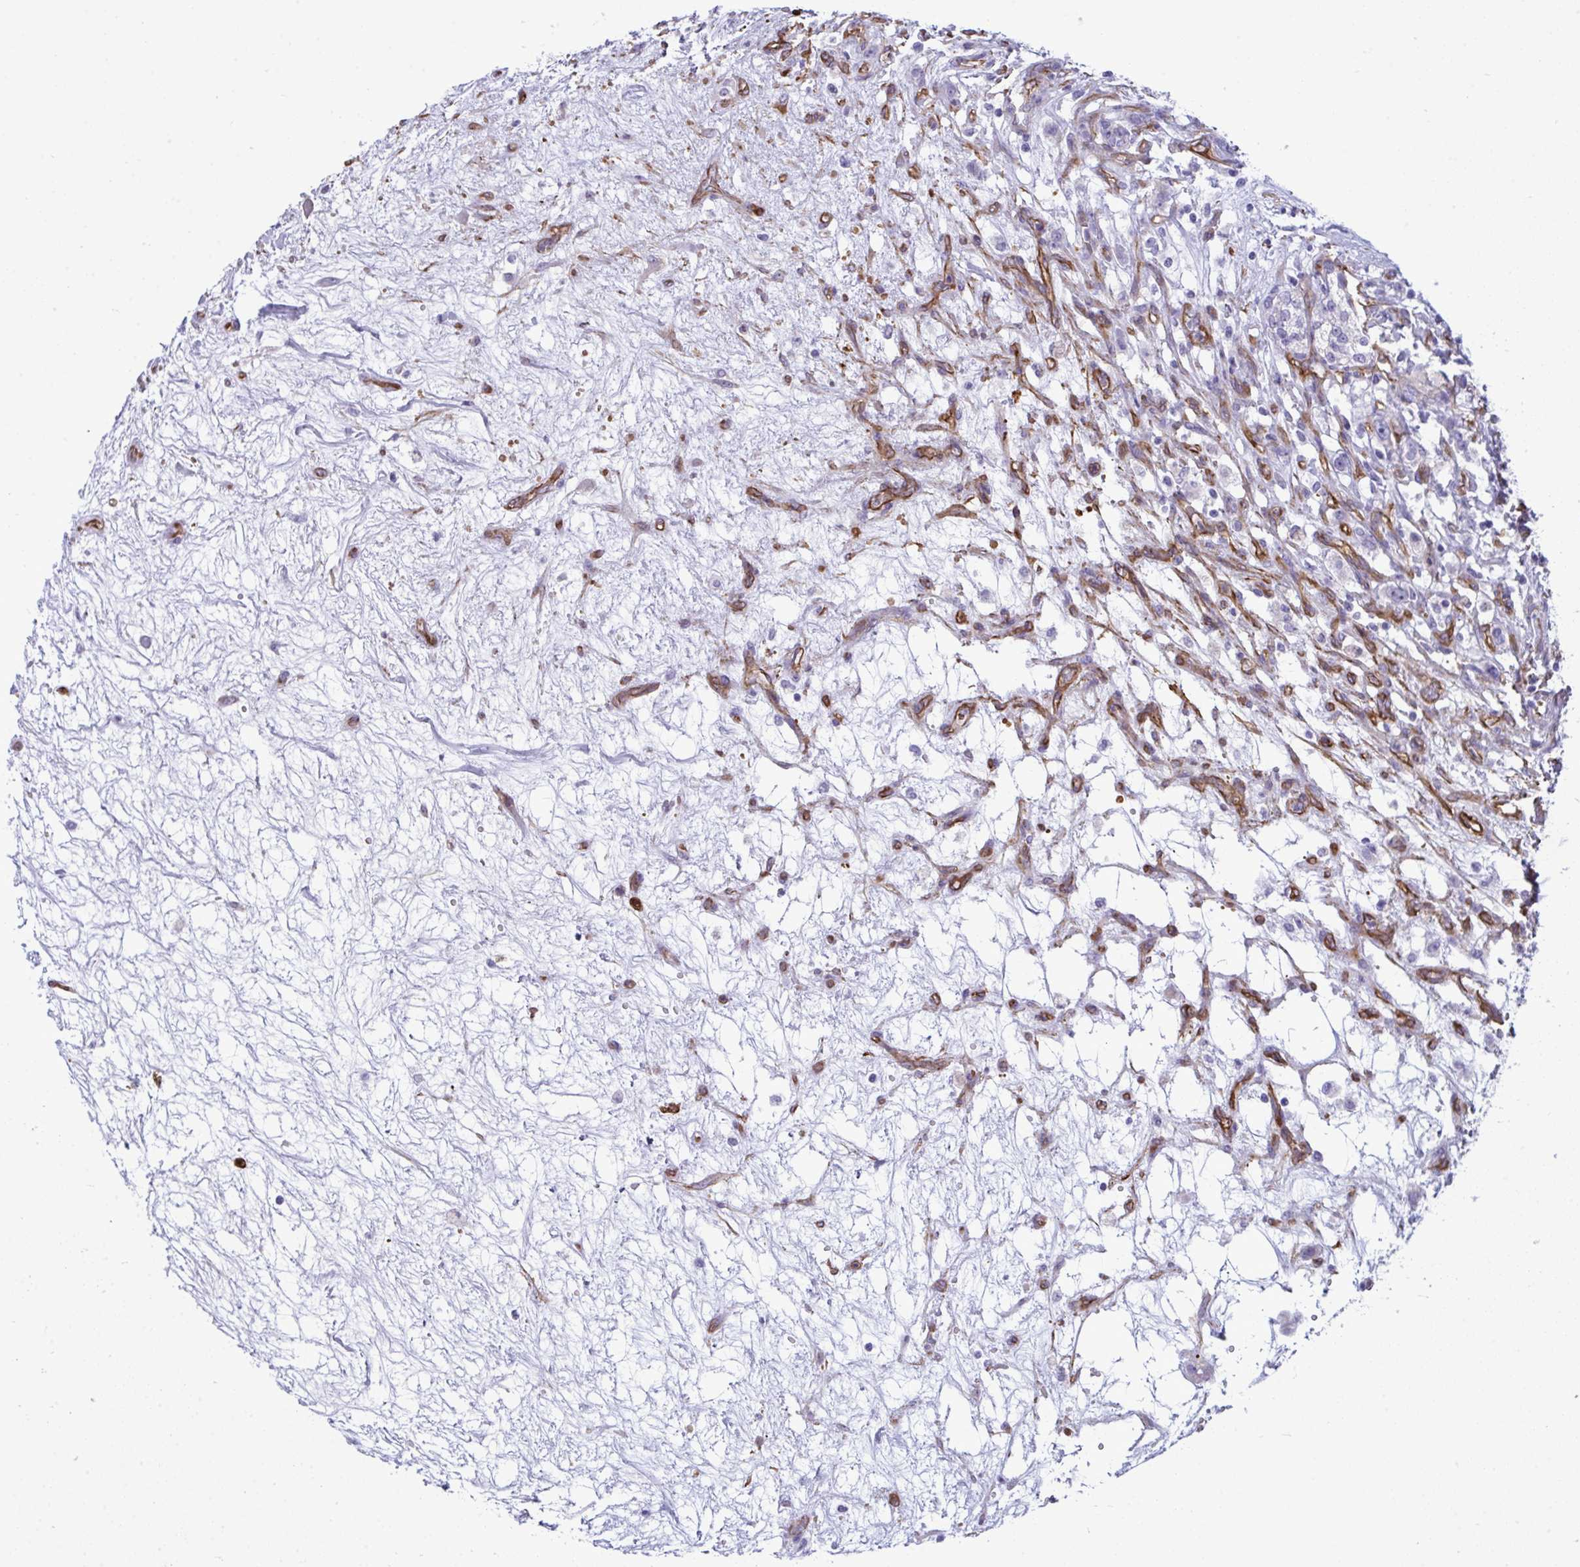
{"staining": {"intensity": "negative", "quantity": "none", "location": "none"}, "tissue": "renal cancer", "cell_type": "Tumor cells", "image_type": "cancer", "snomed": [{"axis": "morphology", "description": "Adenocarcinoma, NOS"}, {"axis": "topography", "description": "Kidney"}], "caption": "Immunohistochemistry of renal adenocarcinoma exhibits no positivity in tumor cells. The staining is performed using DAB (3,3'-diaminobenzidine) brown chromogen with nuclei counter-stained in using hematoxylin.", "gene": "MYH10", "patient": {"sex": "female", "age": 63}}